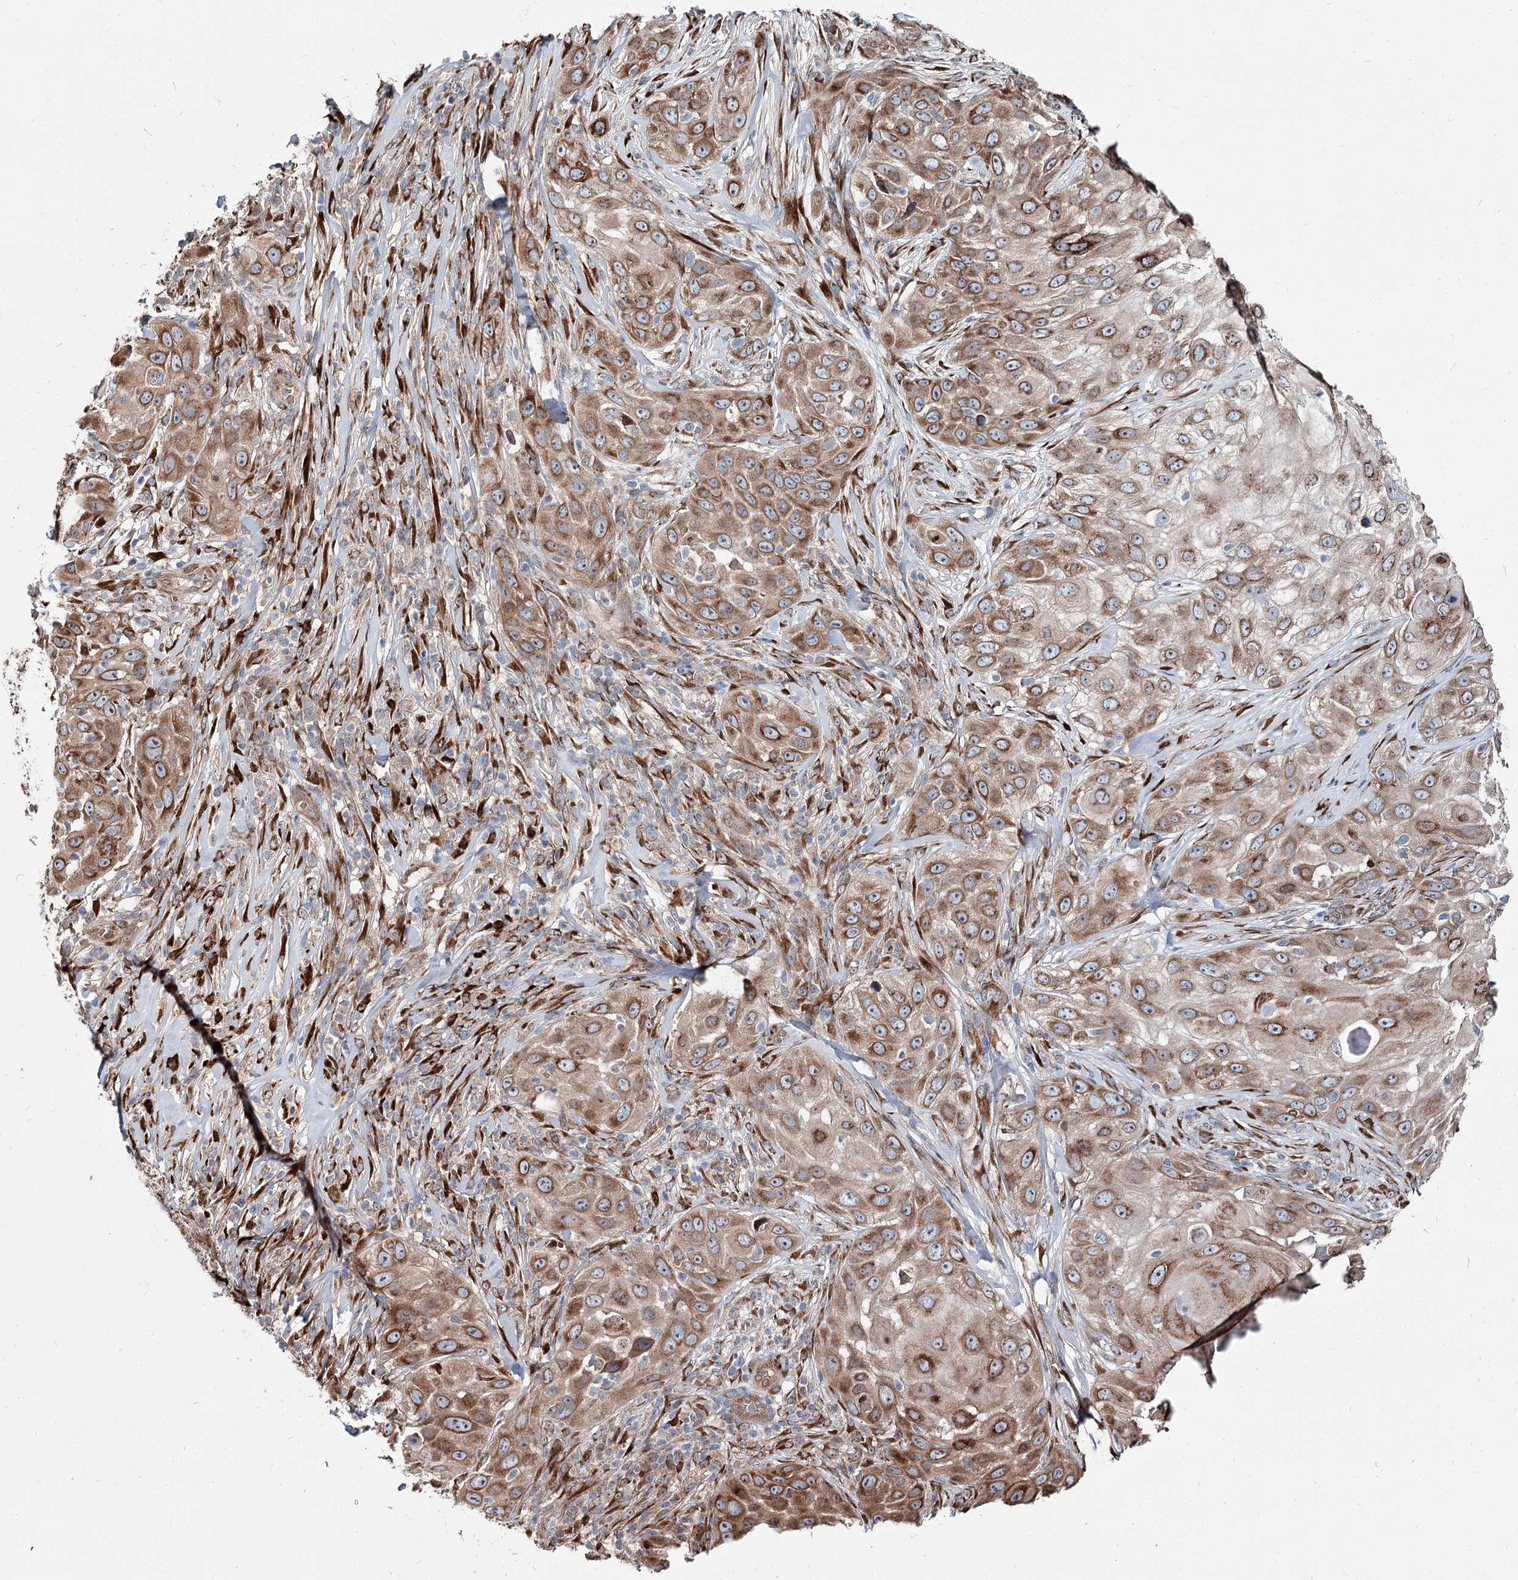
{"staining": {"intensity": "moderate", "quantity": ">75%", "location": "cytoplasmic/membranous"}, "tissue": "skin cancer", "cell_type": "Tumor cells", "image_type": "cancer", "snomed": [{"axis": "morphology", "description": "Squamous cell carcinoma, NOS"}, {"axis": "topography", "description": "Skin"}], "caption": "IHC of human skin cancer (squamous cell carcinoma) shows medium levels of moderate cytoplasmic/membranous staining in about >75% of tumor cells.", "gene": "SPART", "patient": {"sex": "female", "age": 44}}